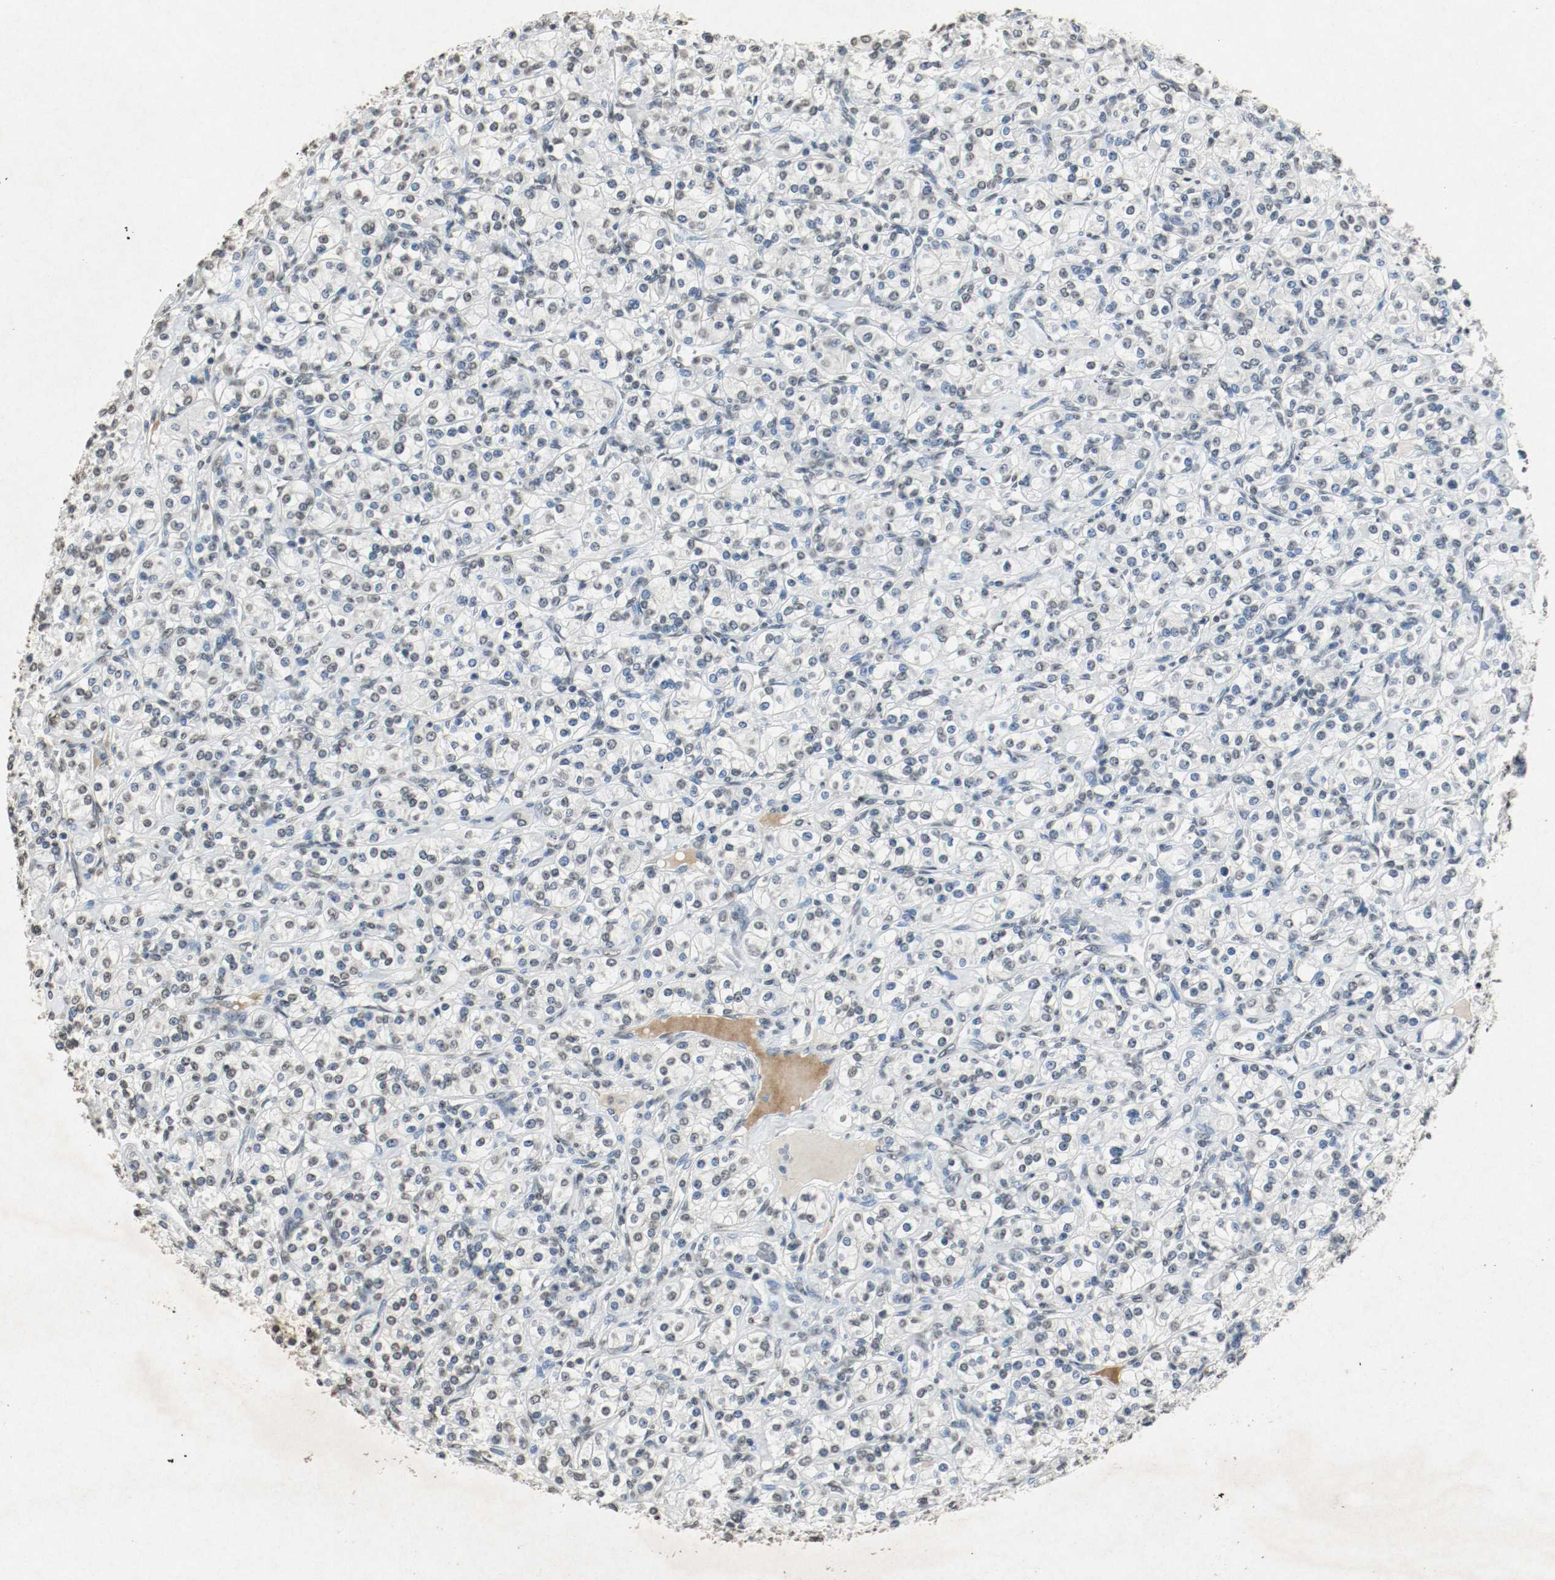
{"staining": {"intensity": "weak", "quantity": "25%-75%", "location": "nuclear"}, "tissue": "renal cancer", "cell_type": "Tumor cells", "image_type": "cancer", "snomed": [{"axis": "morphology", "description": "Adenocarcinoma, NOS"}, {"axis": "topography", "description": "Kidney"}], "caption": "There is low levels of weak nuclear positivity in tumor cells of adenocarcinoma (renal), as demonstrated by immunohistochemical staining (brown color).", "gene": "DNMT1", "patient": {"sex": "male", "age": 77}}